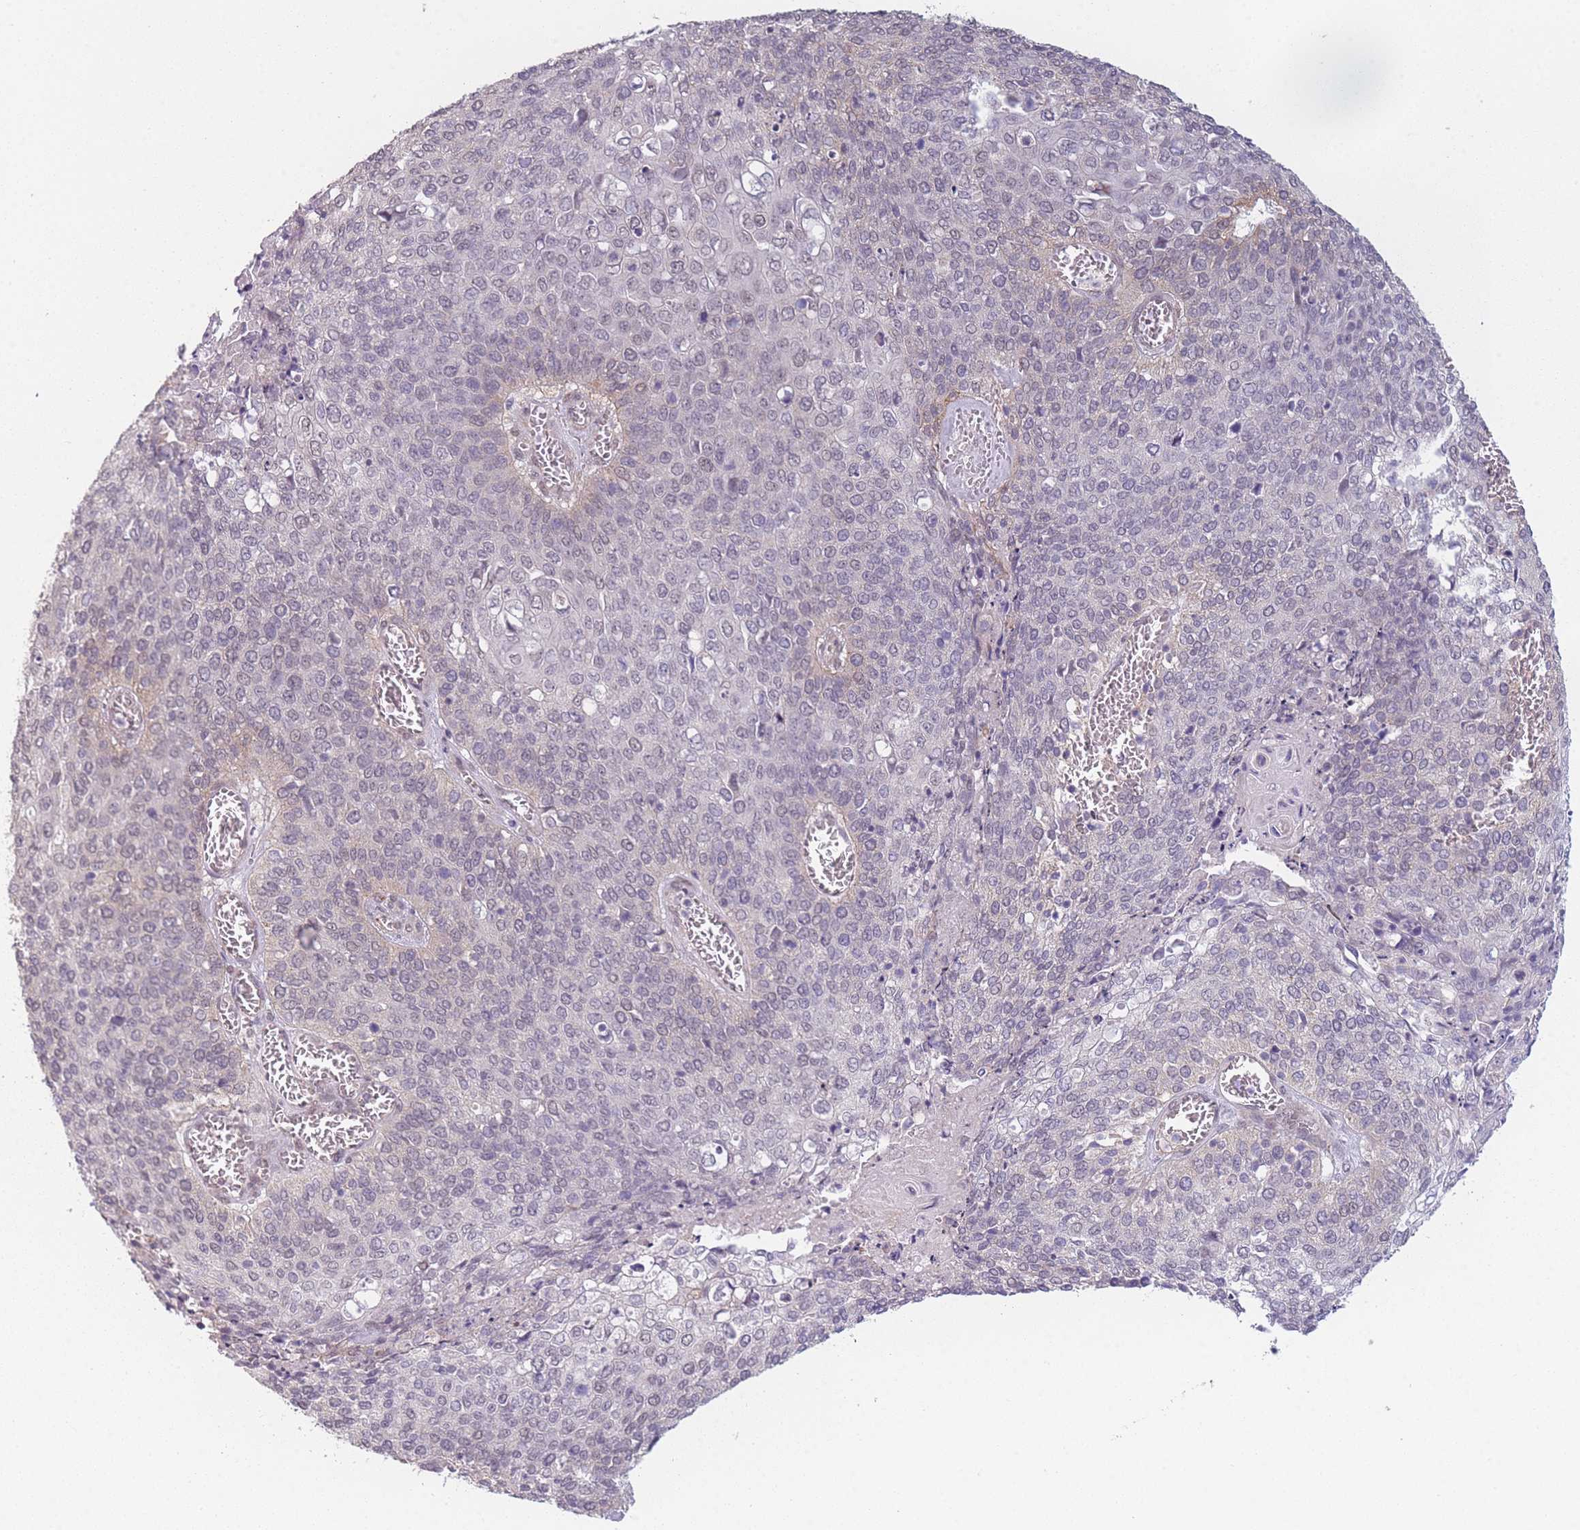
{"staining": {"intensity": "negative", "quantity": "none", "location": "none"}, "tissue": "cervical cancer", "cell_type": "Tumor cells", "image_type": "cancer", "snomed": [{"axis": "morphology", "description": "Squamous cell carcinoma, NOS"}, {"axis": "topography", "description": "Cervix"}], "caption": "Squamous cell carcinoma (cervical) was stained to show a protein in brown. There is no significant staining in tumor cells. Nuclei are stained in blue.", "gene": "SIN3B", "patient": {"sex": "female", "age": 39}}